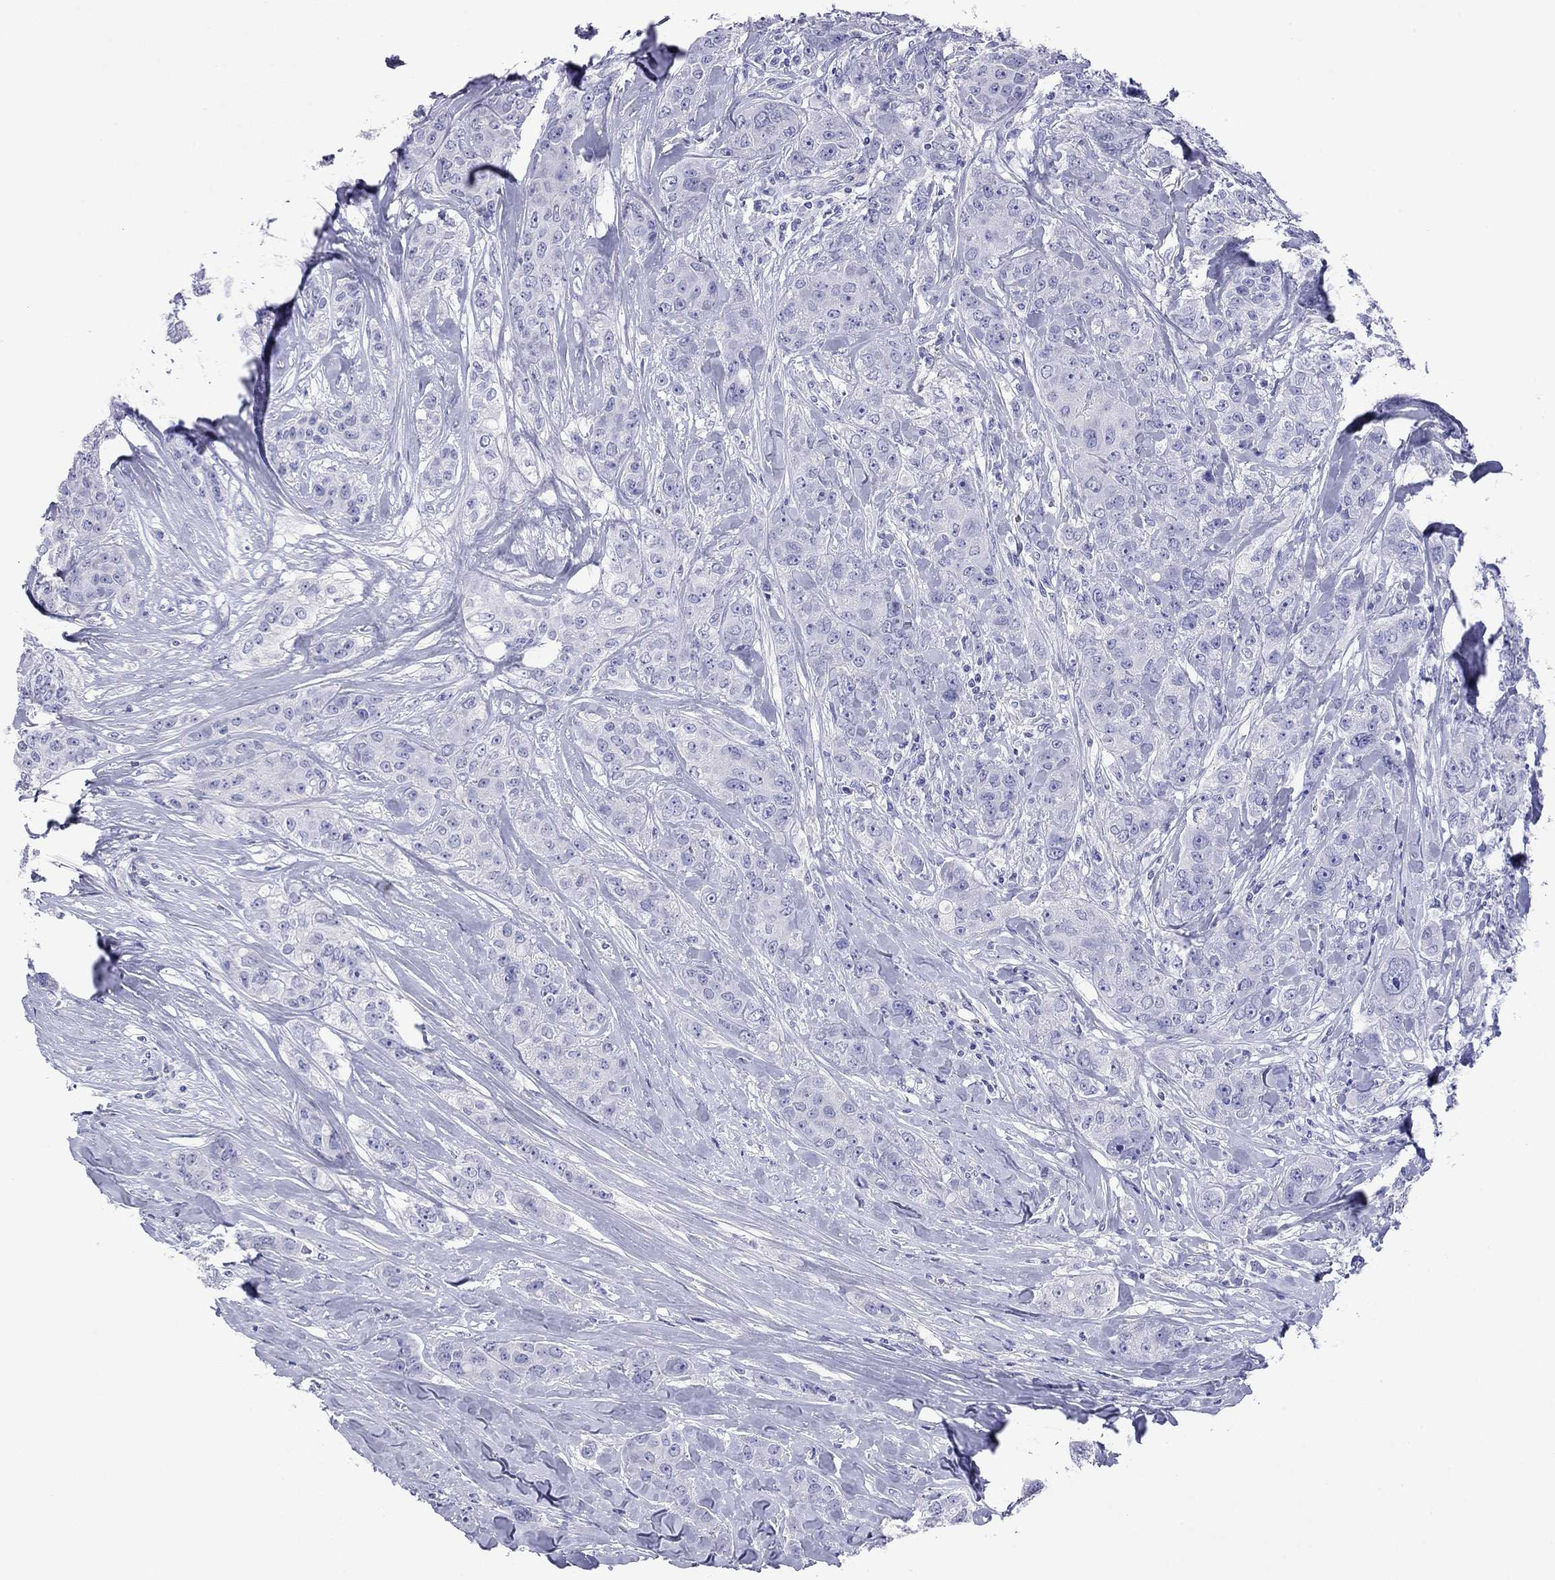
{"staining": {"intensity": "negative", "quantity": "none", "location": "none"}, "tissue": "breast cancer", "cell_type": "Tumor cells", "image_type": "cancer", "snomed": [{"axis": "morphology", "description": "Duct carcinoma"}, {"axis": "topography", "description": "Breast"}], "caption": "Human breast cancer stained for a protein using immunohistochemistry (IHC) demonstrates no staining in tumor cells.", "gene": "KIAA2012", "patient": {"sex": "female", "age": 43}}